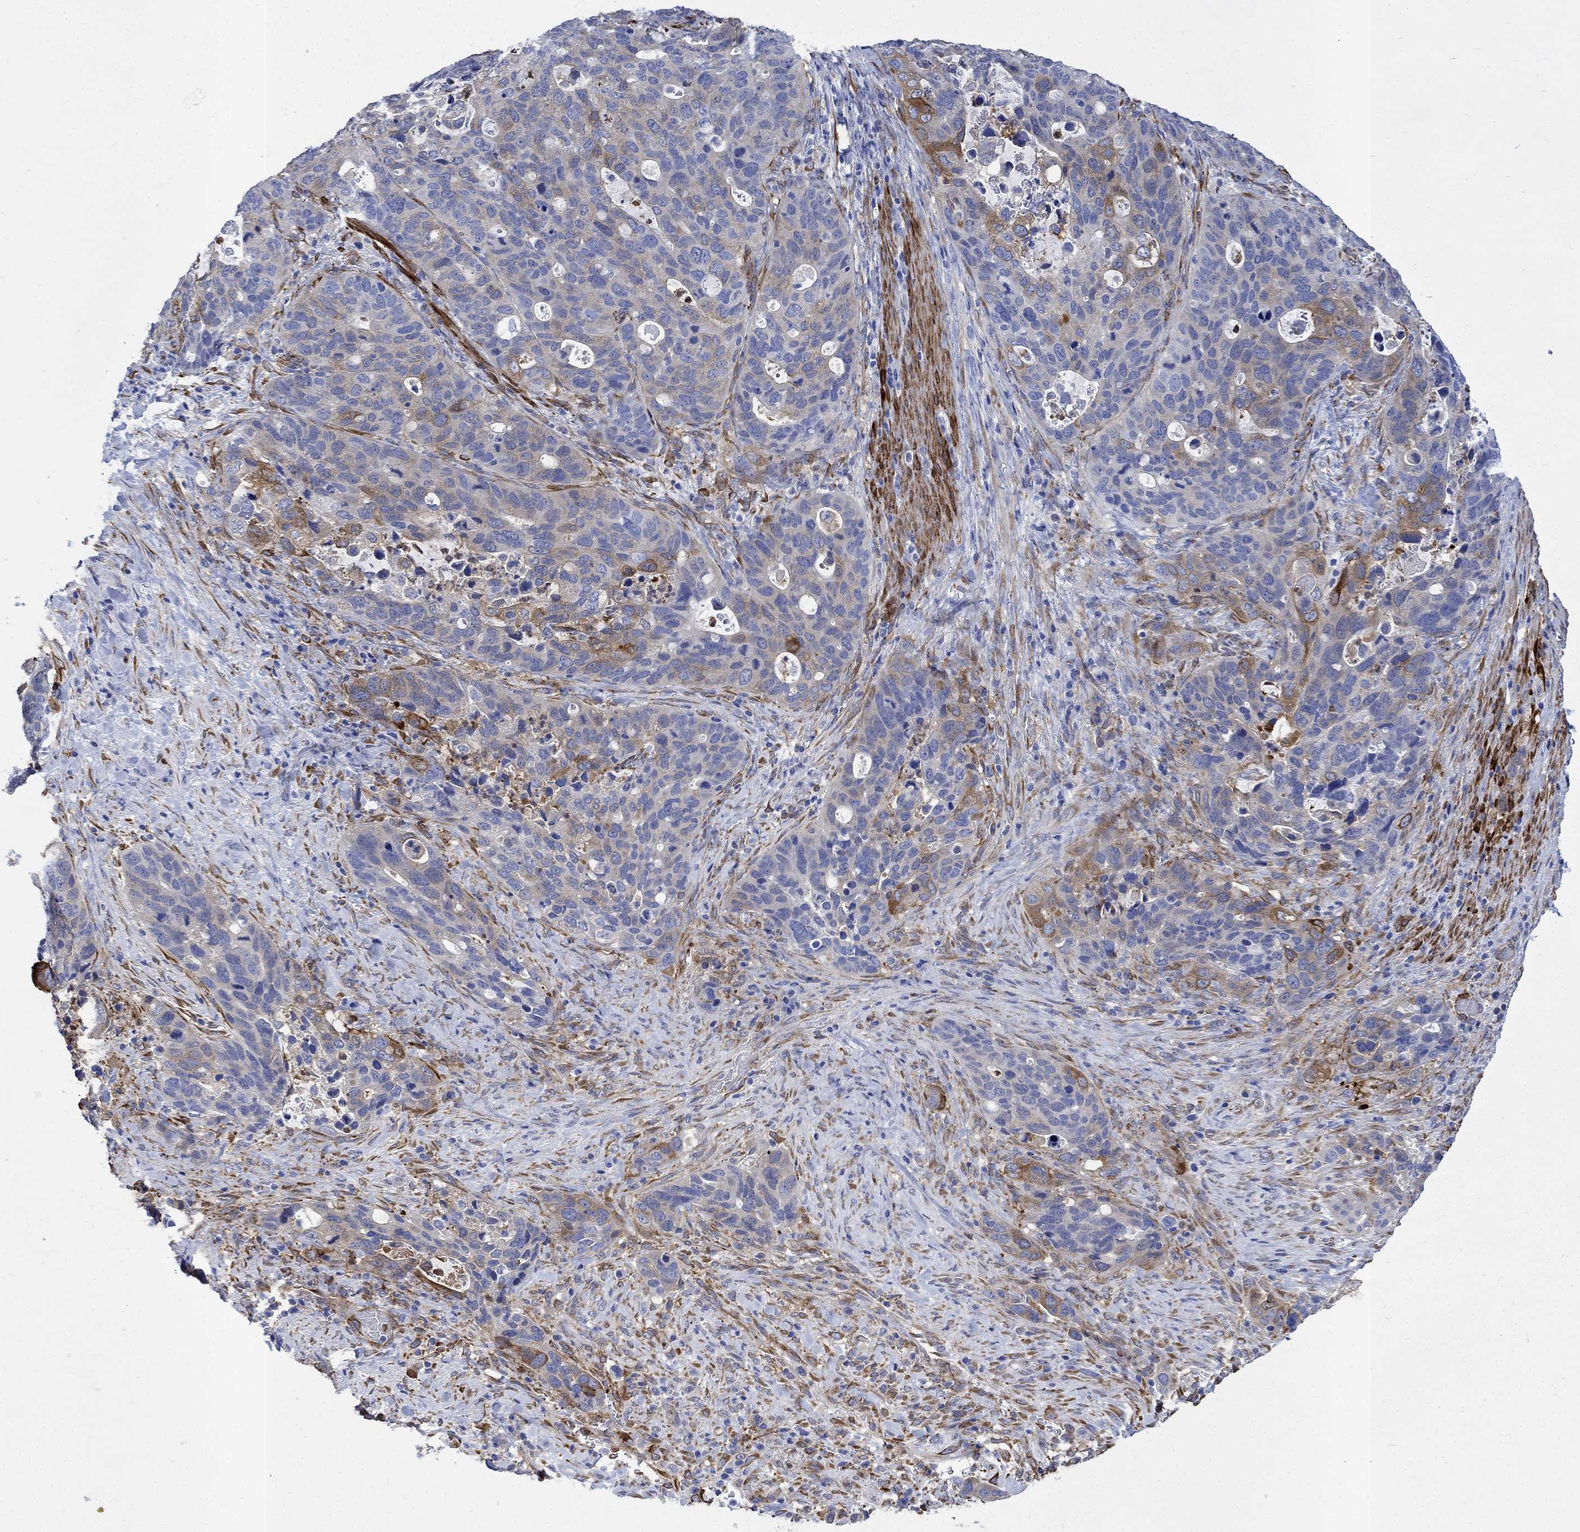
{"staining": {"intensity": "moderate", "quantity": "25%-75%", "location": "cytoplasmic/membranous"}, "tissue": "stomach cancer", "cell_type": "Tumor cells", "image_type": "cancer", "snomed": [{"axis": "morphology", "description": "Adenocarcinoma, NOS"}, {"axis": "topography", "description": "Stomach"}], "caption": "Protein staining by immunohistochemistry (IHC) exhibits moderate cytoplasmic/membranous positivity in approximately 25%-75% of tumor cells in stomach cancer (adenocarcinoma). The staining is performed using DAB (3,3'-diaminobenzidine) brown chromogen to label protein expression. The nuclei are counter-stained blue using hematoxylin.", "gene": "TGM2", "patient": {"sex": "male", "age": 54}}